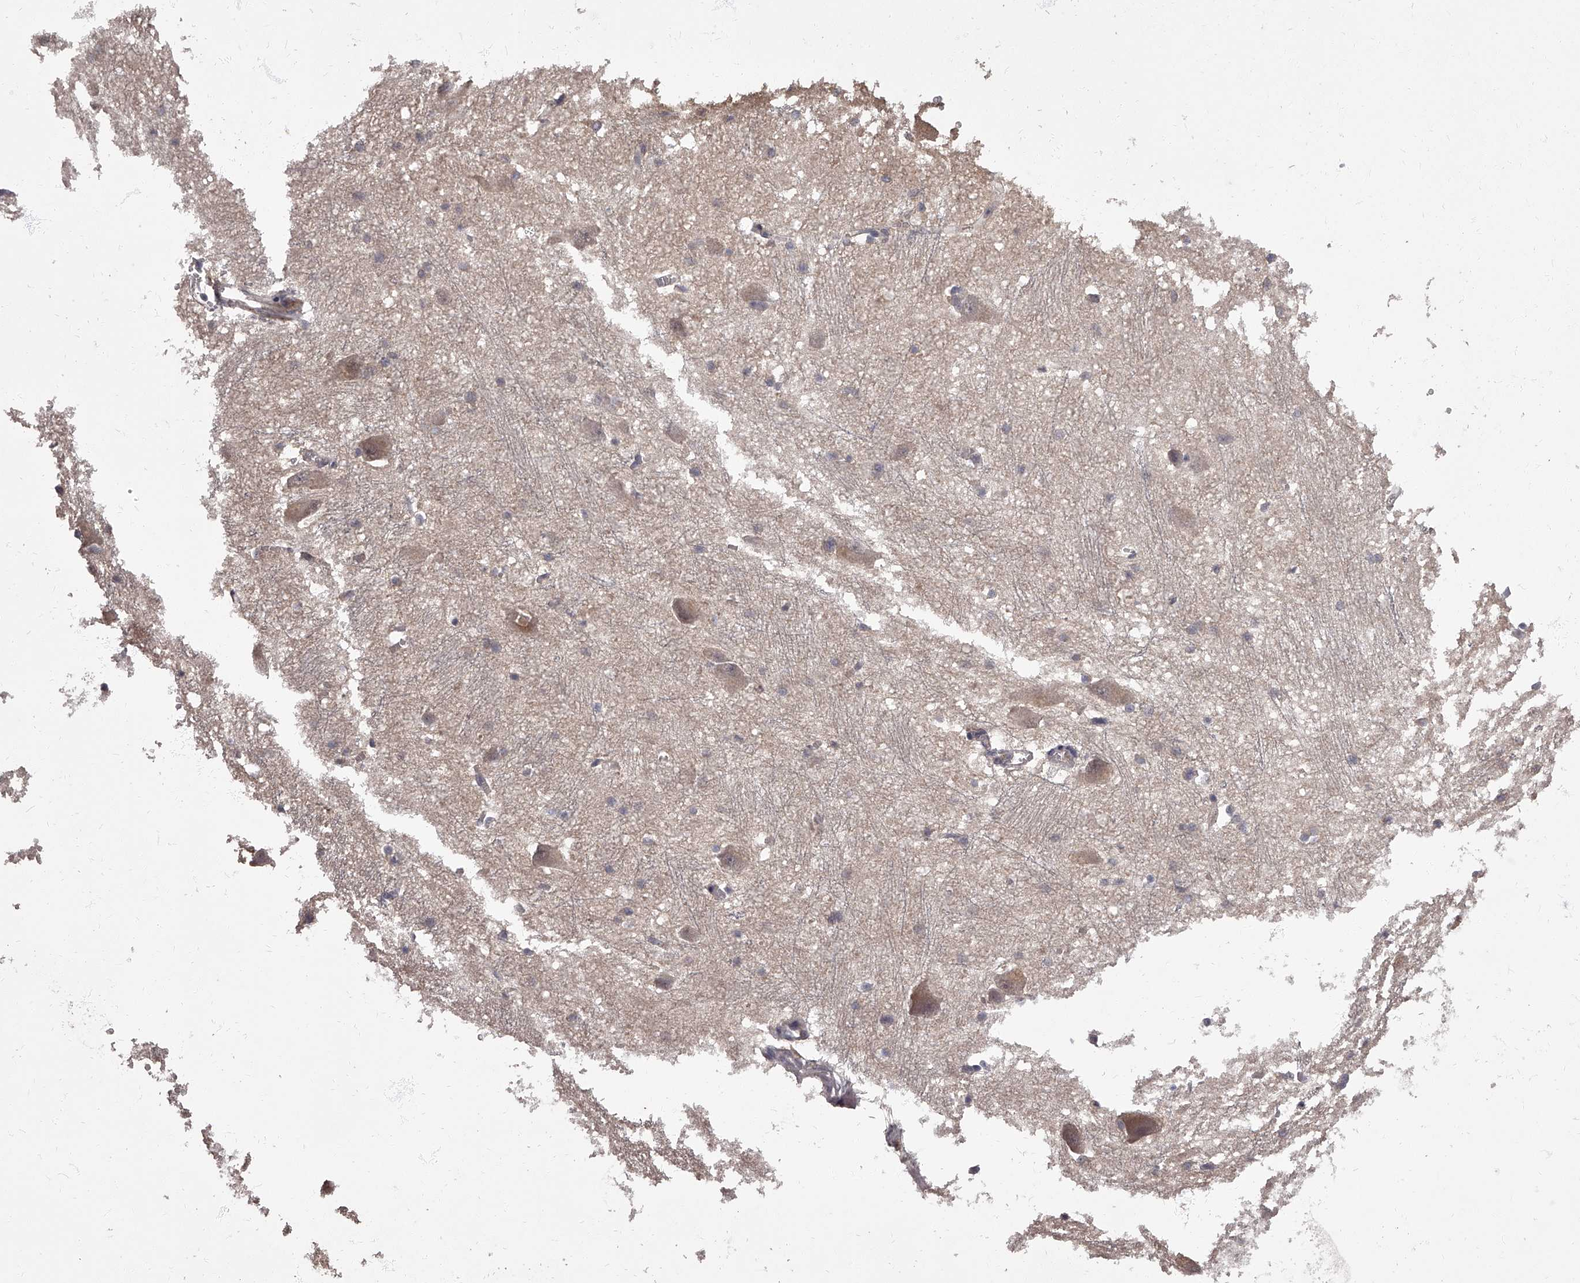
{"staining": {"intensity": "weak", "quantity": "<25%", "location": "cytoplasmic/membranous"}, "tissue": "caudate", "cell_type": "Glial cells", "image_type": "normal", "snomed": [{"axis": "morphology", "description": "Normal tissue, NOS"}, {"axis": "topography", "description": "Lateral ventricle wall"}], "caption": "The image reveals no significant staining in glial cells of caudate.", "gene": "APEH", "patient": {"sex": "male", "age": 37}}